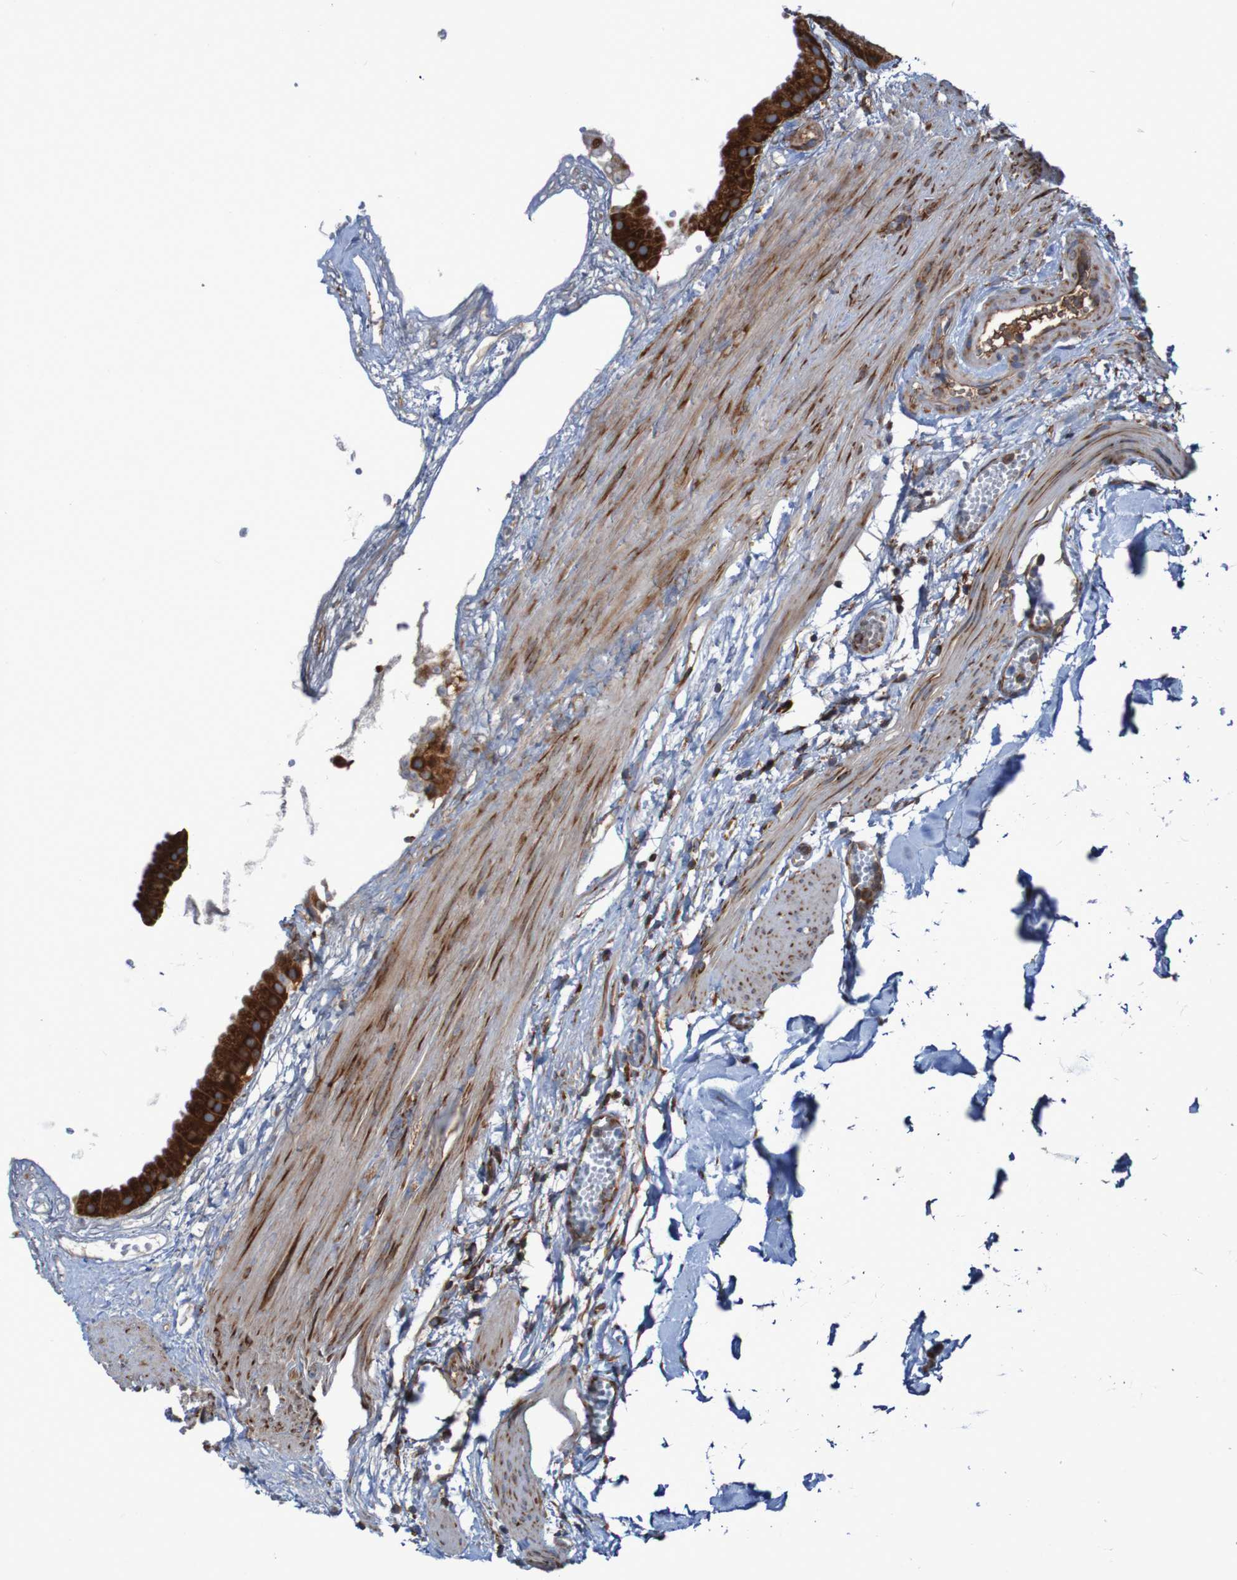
{"staining": {"intensity": "strong", "quantity": ">75%", "location": "cytoplasmic/membranous"}, "tissue": "gallbladder", "cell_type": "Glandular cells", "image_type": "normal", "snomed": [{"axis": "morphology", "description": "Normal tissue, NOS"}, {"axis": "topography", "description": "Gallbladder"}], "caption": "Gallbladder stained with IHC shows strong cytoplasmic/membranous expression in about >75% of glandular cells. The staining is performed using DAB brown chromogen to label protein expression. The nuclei are counter-stained blue using hematoxylin.", "gene": "RPL10", "patient": {"sex": "female", "age": 64}}